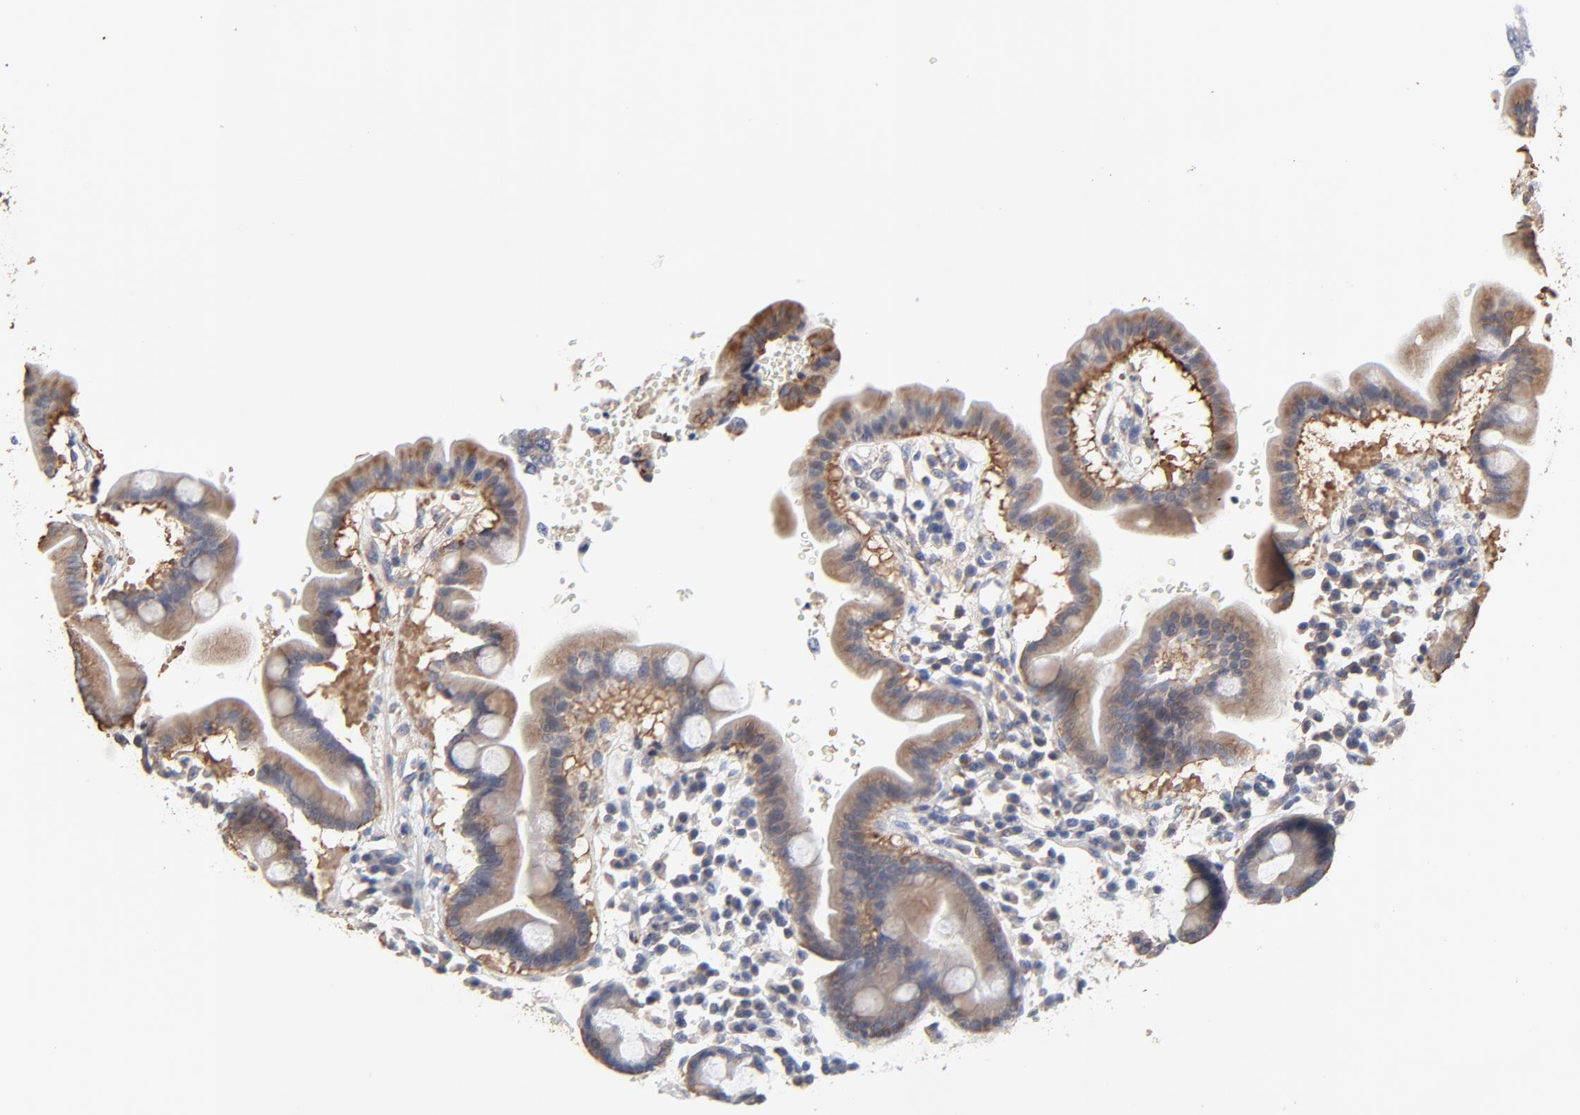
{"staining": {"intensity": "moderate", "quantity": ">75%", "location": "cytoplasmic/membranous"}, "tissue": "duodenum", "cell_type": "Glandular cells", "image_type": "normal", "snomed": [{"axis": "morphology", "description": "Normal tissue, NOS"}, {"axis": "topography", "description": "Duodenum"}], "caption": "The histopathology image shows staining of normal duodenum, revealing moderate cytoplasmic/membranous protein positivity (brown color) within glandular cells.", "gene": "NXF3", "patient": {"sex": "male", "age": 50}}